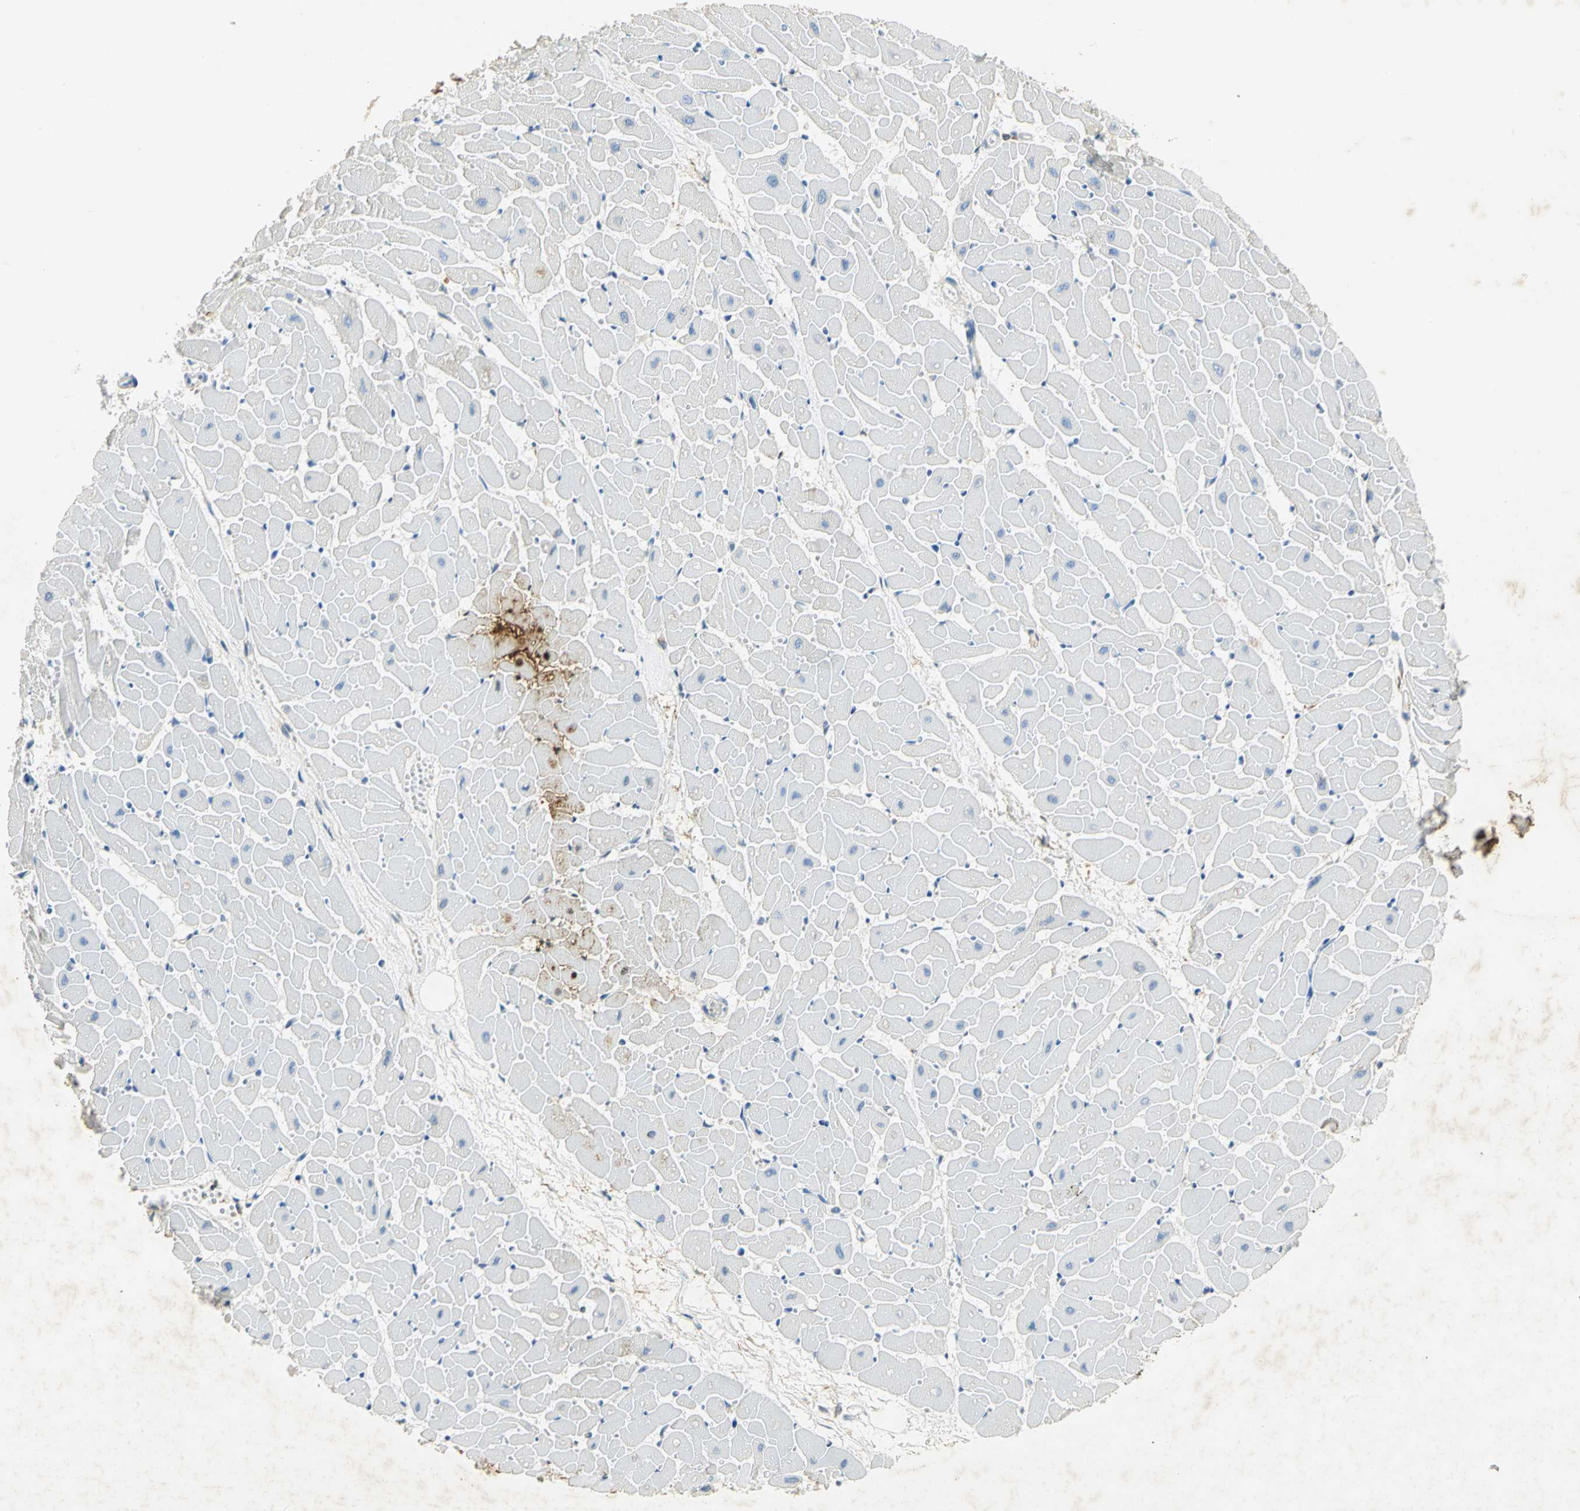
{"staining": {"intensity": "negative", "quantity": "none", "location": "none"}, "tissue": "heart muscle", "cell_type": "Cardiomyocytes", "image_type": "normal", "snomed": [{"axis": "morphology", "description": "Normal tissue, NOS"}, {"axis": "topography", "description": "Heart"}], "caption": "This is an immunohistochemistry (IHC) photomicrograph of normal heart muscle. There is no positivity in cardiomyocytes.", "gene": "ANXA4", "patient": {"sex": "female", "age": 19}}